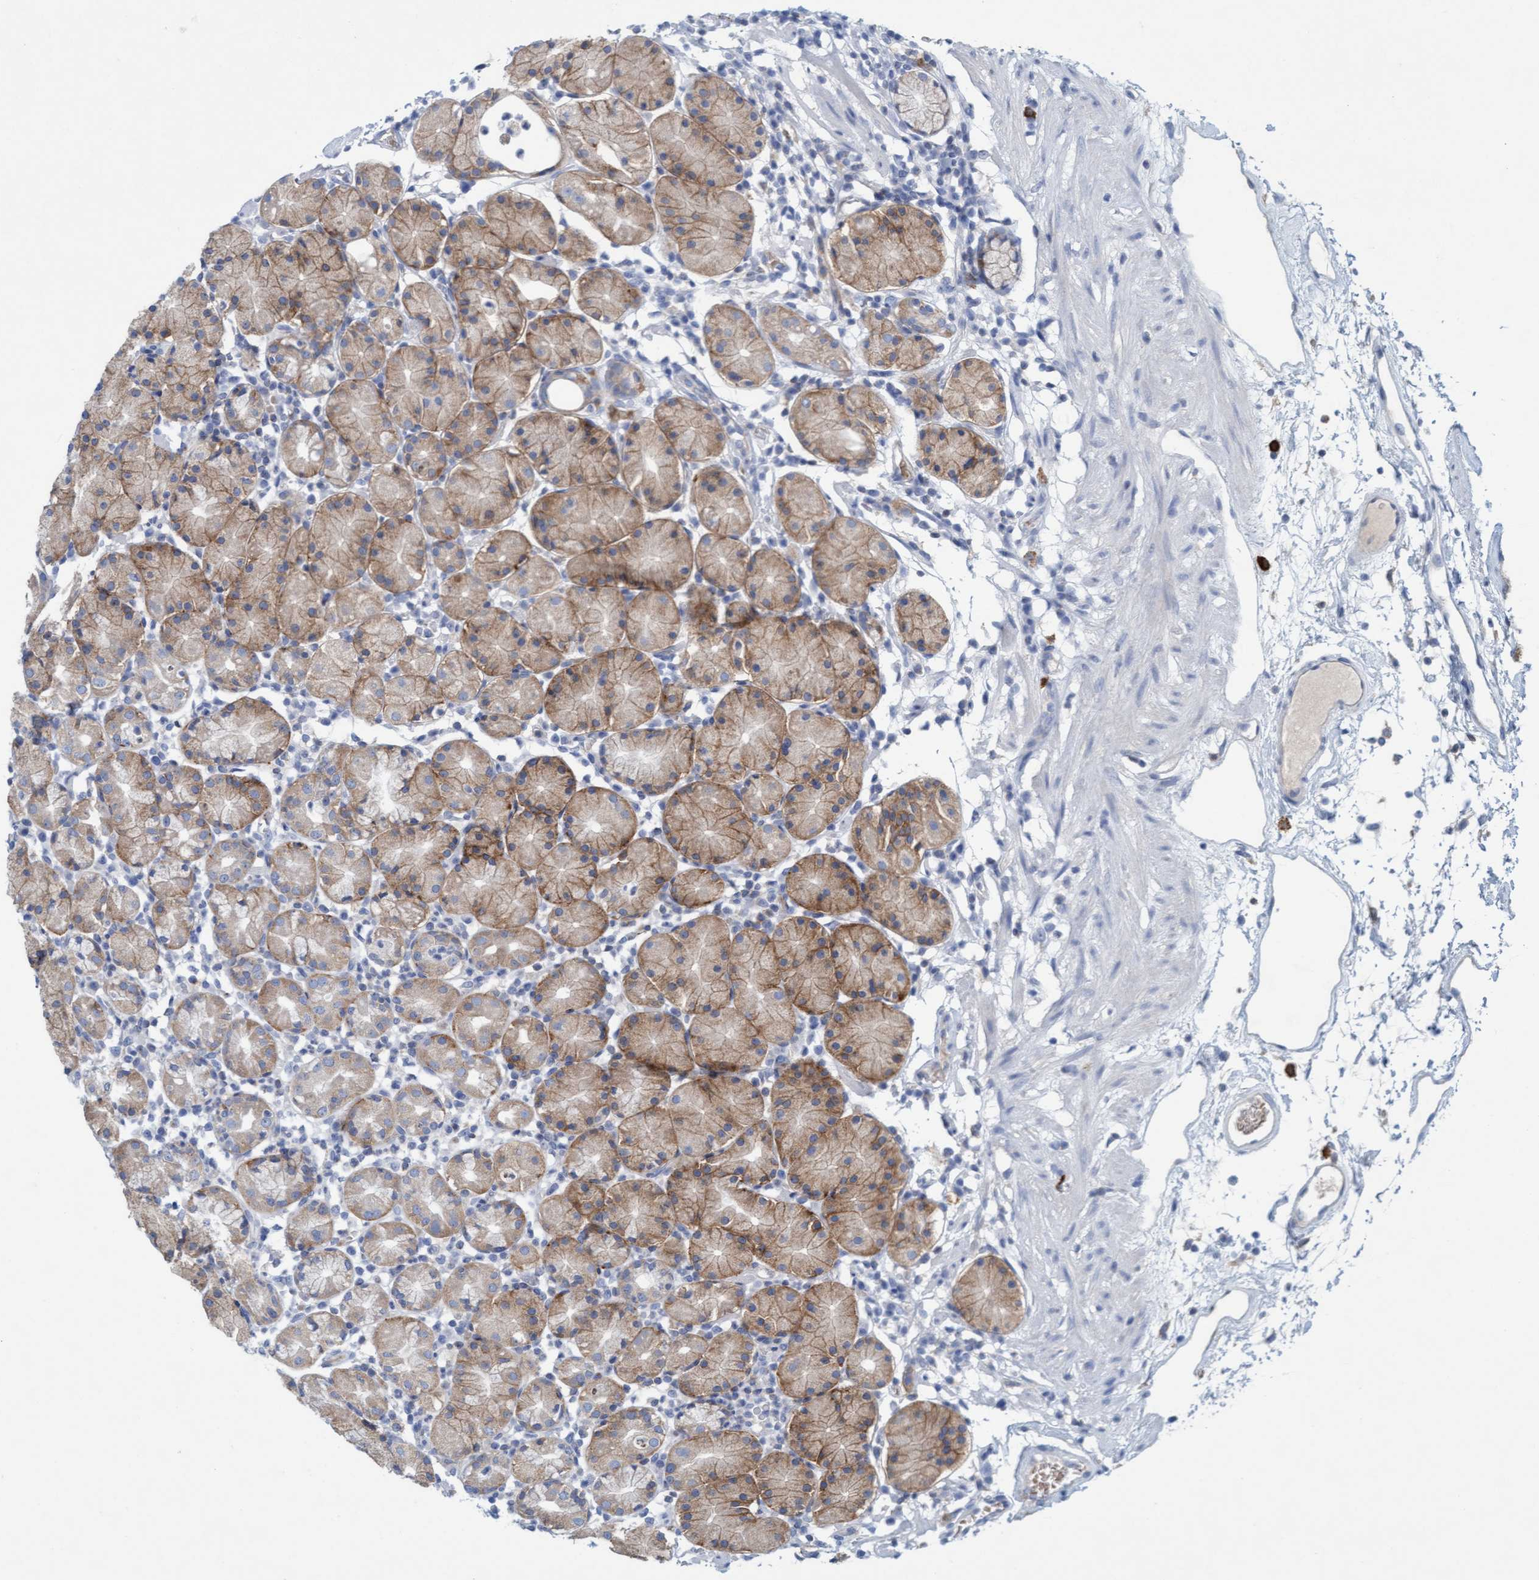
{"staining": {"intensity": "moderate", "quantity": ">75%", "location": "cytoplasmic/membranous"}, "tissue": "stomach", "cell_type": "Glandular cells", "image_type": "normal", "snomed": [{"axis": "morphology", "description": "Normal tissue, NOS"}, {"axis": "topography", "description": "Stomach"}, {"axis": "topography", "description": "Stomach, lower"}], "caption": "A brown stain highlights moderate cytoplasmic/membranous staining of a protein in glandular cells of unremarkable human stomach. The staining is performed using DAB brown chromogen to label protein expression. The nuclei are counter-stained blue using hematoxylin.", "gene": "SIGIRR", "patient": {"sex": "female", "age": 75}}